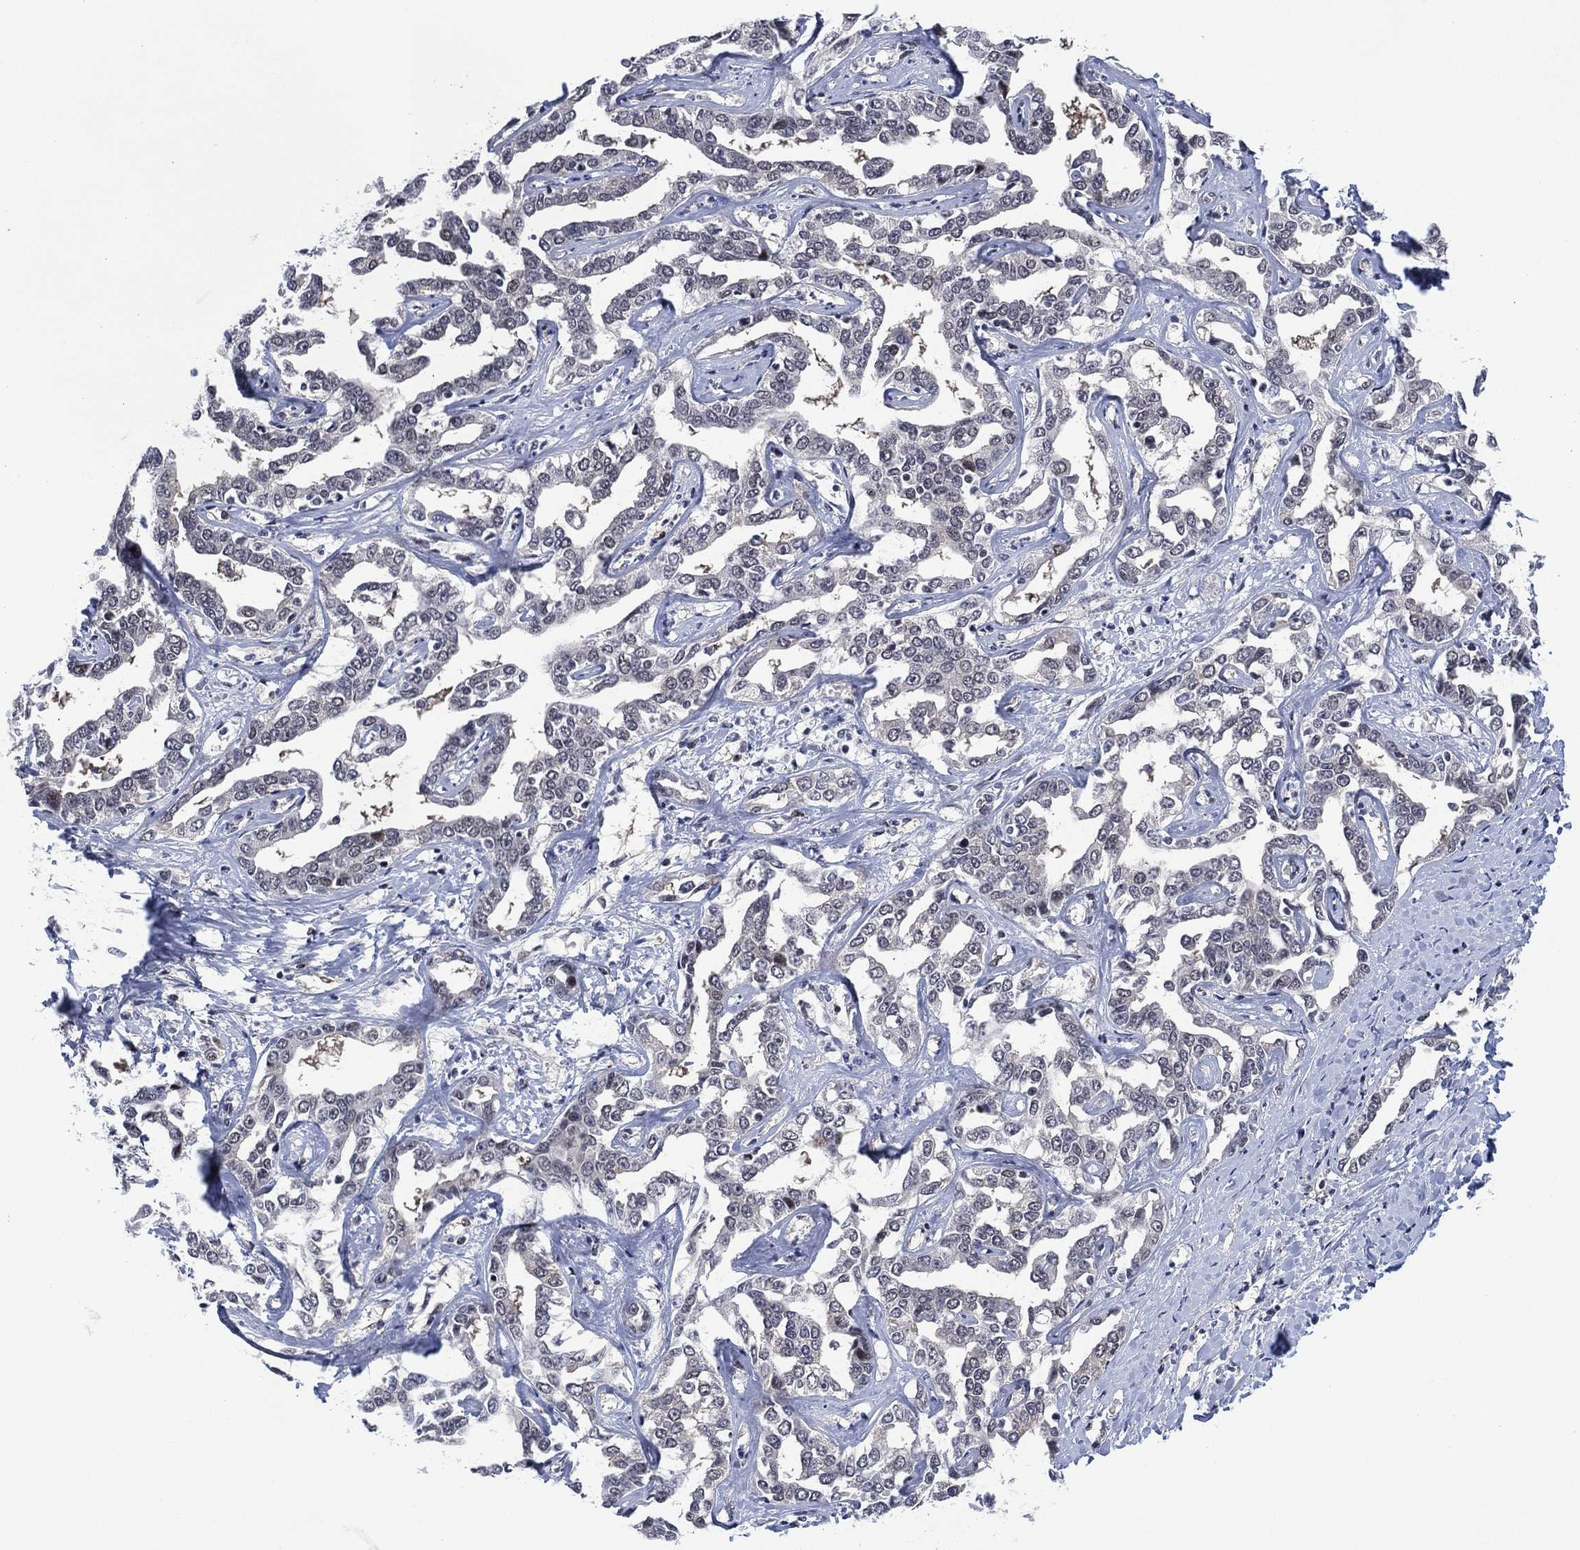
{"staining": {"intensity": "negative", "quantity": "none", "location": "none"}, "tissue": "liver cancer", "cell_type": "Tumor cells", "image_type": "cancer", "snomed": [{"axis": "morphology", "description": "Cholangiocarcinoma"}, {"axis": "topography", "description": "Liver"}], "caption": "Immunohistochemistry photomicrograph of neoplastic tissue: cholangiocarcinoma (liver) stained with DAB (3,3'-diaminobenzidine) displays no significant protein expression in tumor cells.", "gene": "DPP4", "patient": {"sex": "male", "age": 59}}